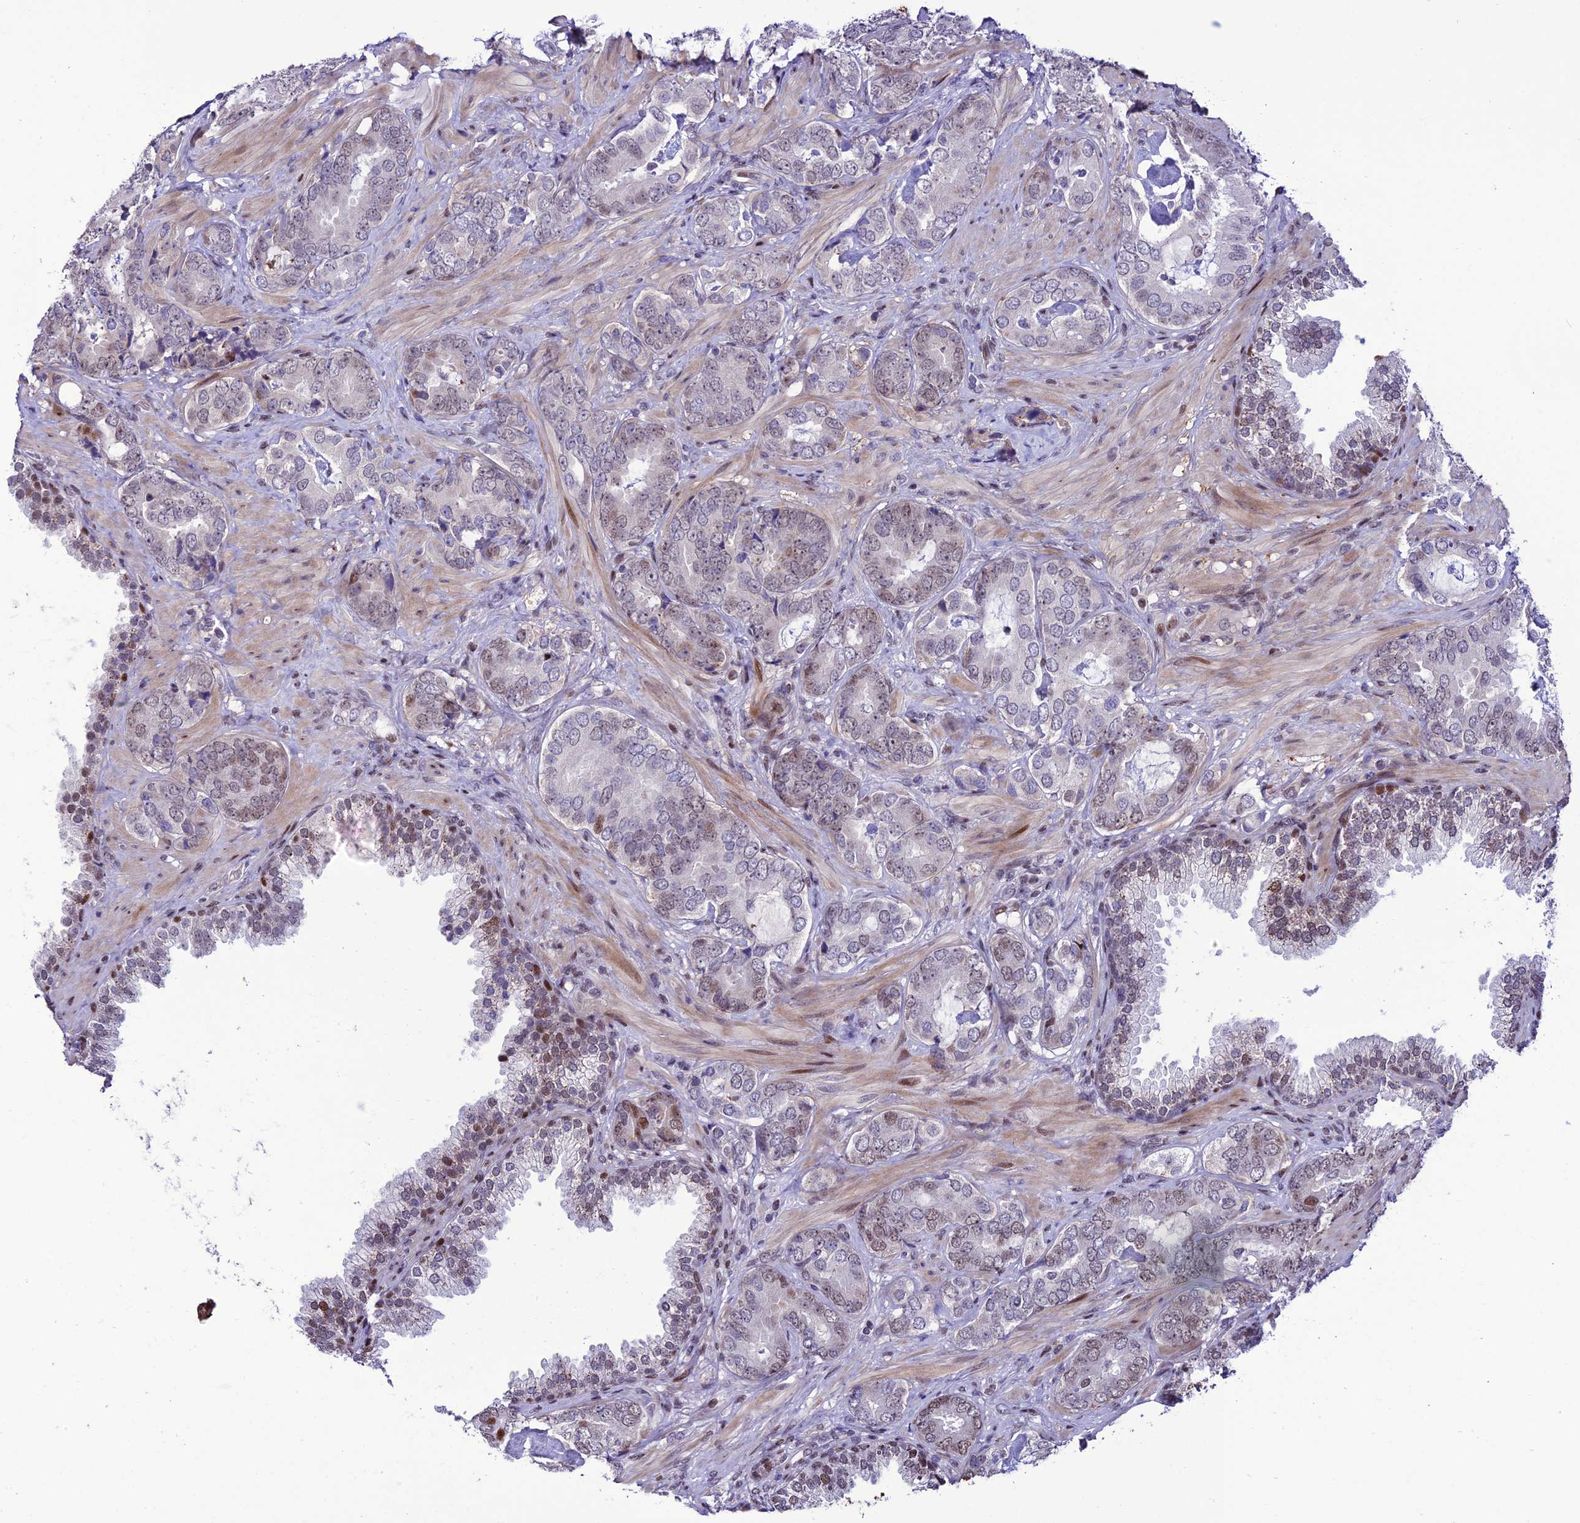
{"staining": {"intensity": "weak", "quantity": "<25%", "location": "nuclear"}, "tissue": "prostate cancer", "cell_type": "Tumor cells", "image_type": "cancer", "snomed": [{"axis": "morphology", "description": "Adenocarcinoma, High grade"}, {"axis": "topography", "description": "Prostate"}], "caption": "Immunohistochemistry of human high-grade adenocarcinoma (prostate) exhibits no expression in tumor cells. (DAB immunohistochemistry (IHC) visualized using brightfield microscopy, high magnification).", "gene": "ZNF707", "patient": {"sex": "male", "age": 71}}